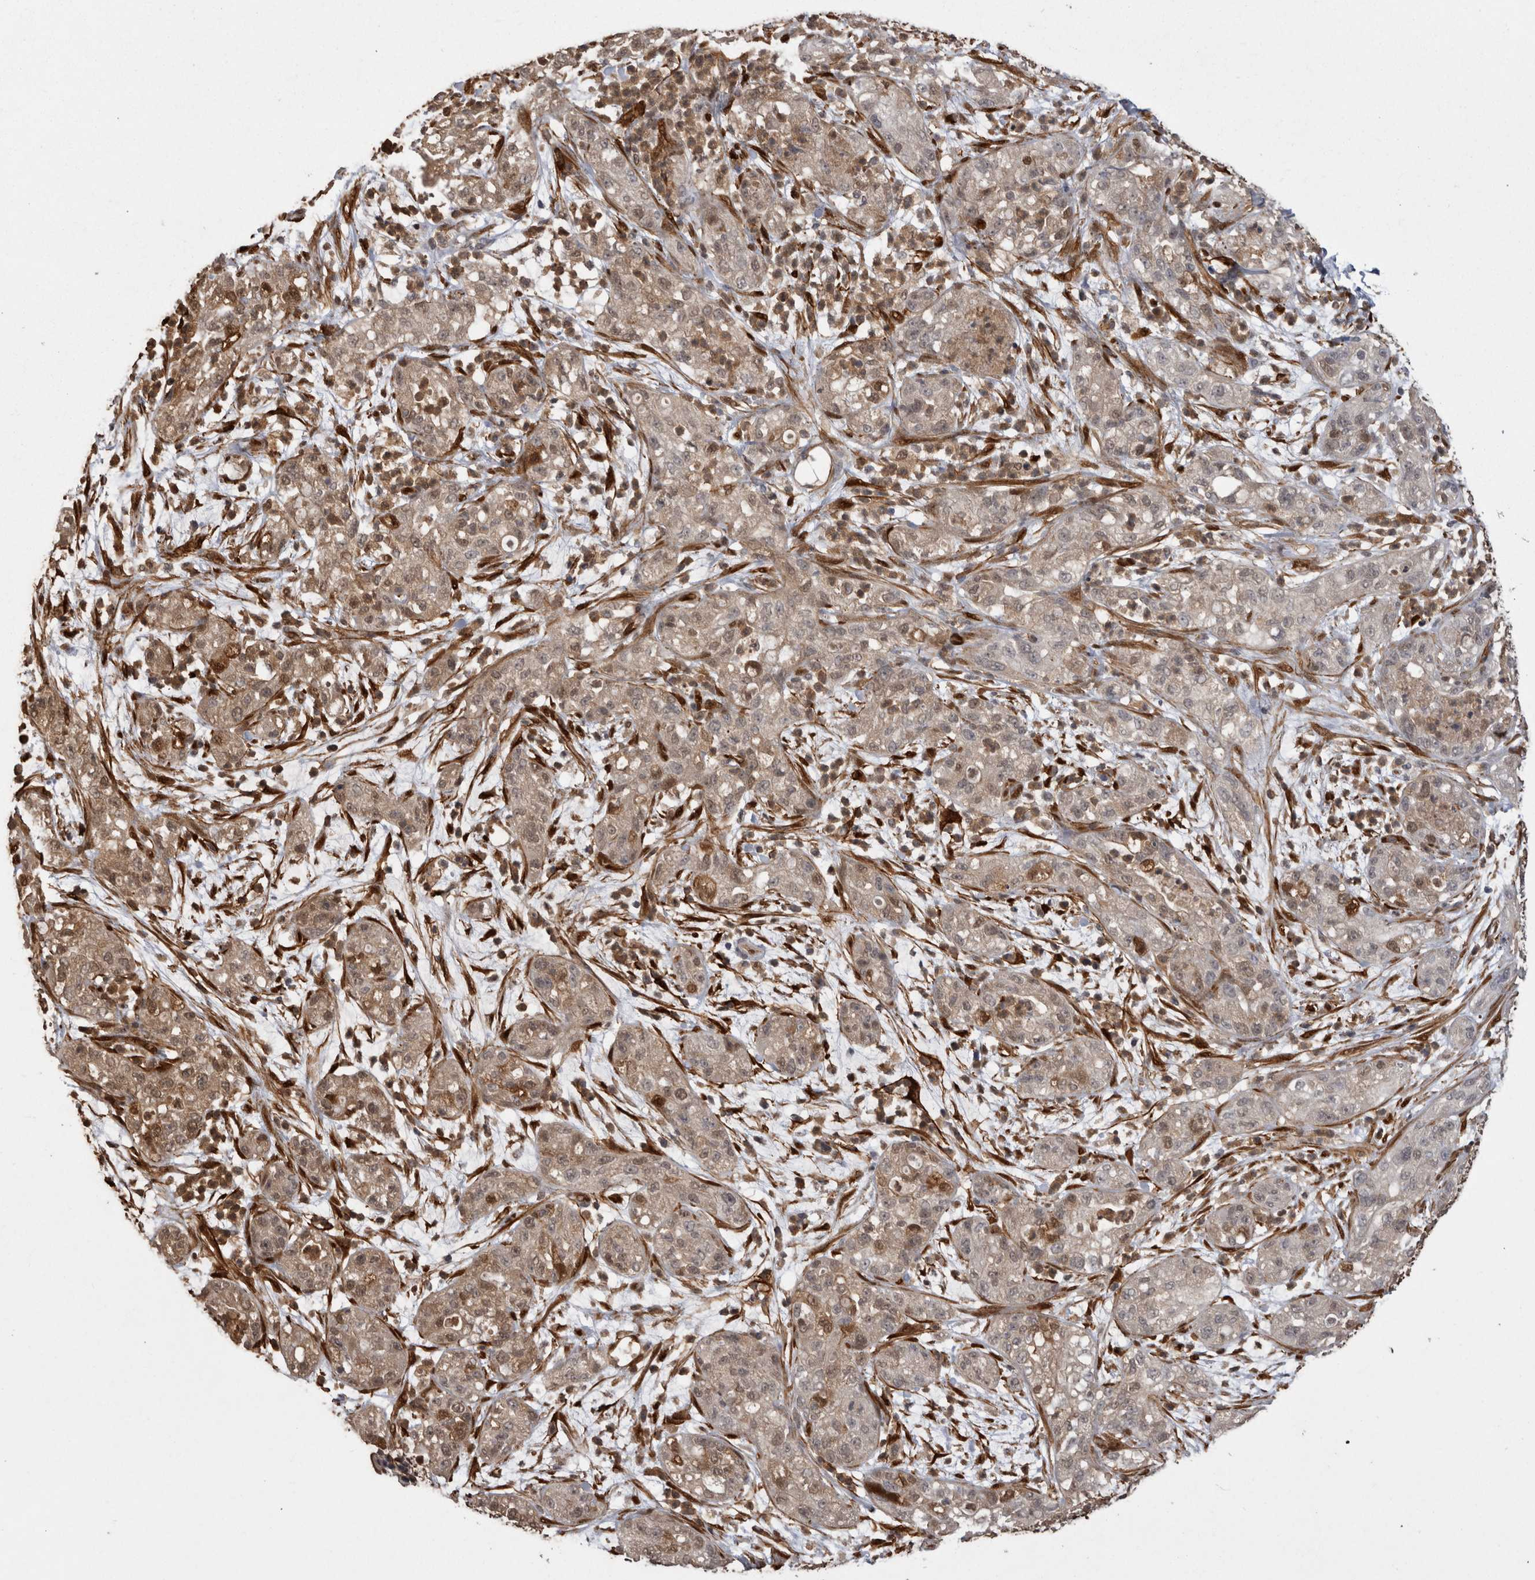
{"staining": {"intensity": "weak", "quantity": ">75%", "location": "cytoplasmic/membranous,nuclear"}, "tissue": "pancreatic cancer", "cell_type": "Tumor cells", "image_type": "cancer", "snomed": [{"axis": "morphology", "description": "Adenocarcinoma, NOS"}, {"axis": "topography", "description": "Pancreas"}], "caption": "Protein expression by IHC demonstrates weak cytoplasmic/membranous and nuclear positivity in approximately >75% of tumor cells in adenocarcinoma (pancreatic).", "gene": "LXN", "patient": {"sex": "female", "age": 78}}